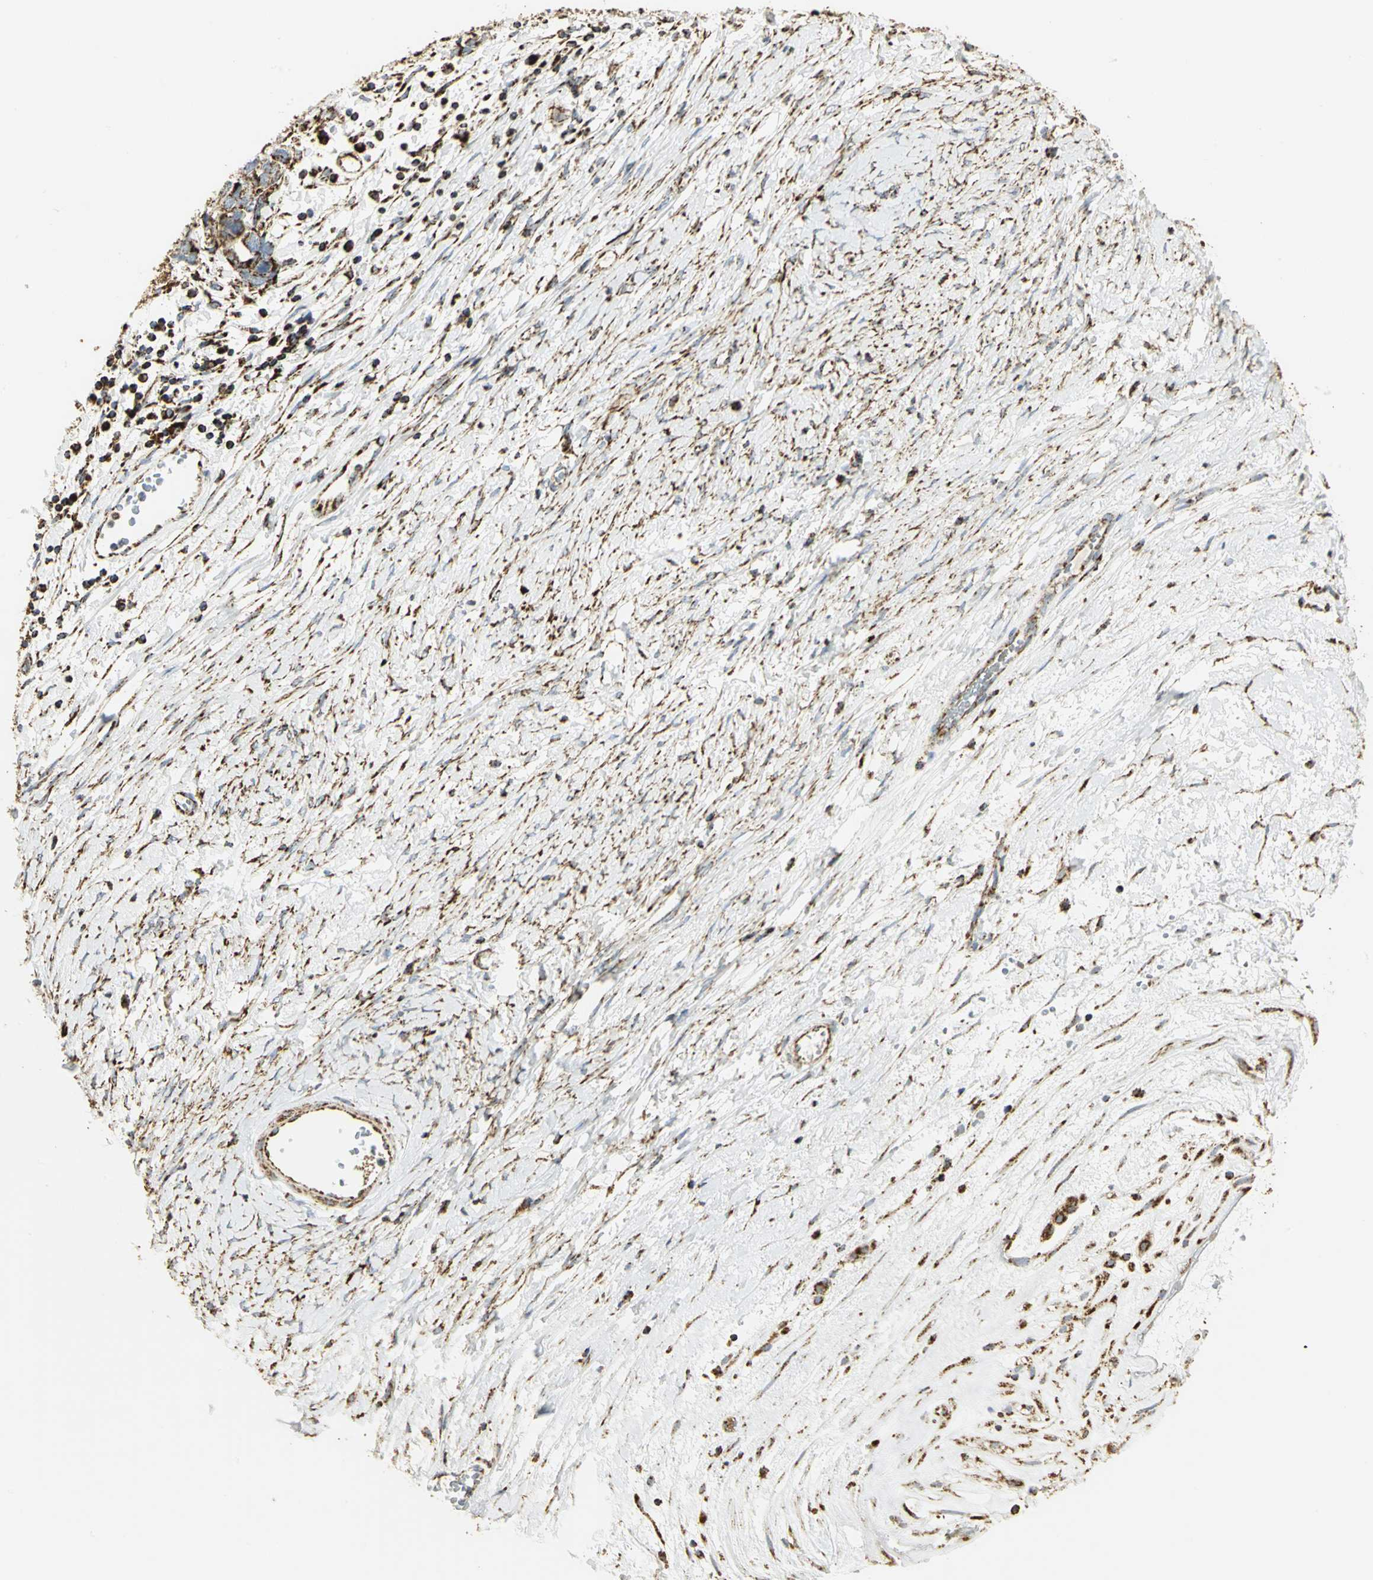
{"staining": {"intensity": "strong", "quantity": ">75%", "location": "cytoplasmic/membranous"}, "tissue": "ovarian cancer", "cell_type": "Tumor cells", "image_type": "cancer", "snomed": [{"axis": "morphology", "description": "Cystadenocarcinoma, serous, NOS"}, {"axis": "topography", "description": "Ovary"}], "caption": "Immunohistochemistry staining of ovarian cancer (serous cystadenocarcinoma), which displays high levels of strong cytoplasmic/membranous positivity in approximately >75% of tumor cells indicating strong cytoplasmic/membranous protein expression. The staining was performed using DAB (brown) for protein detection and nuclei were counterstained in hematoxylin (blue).", "gene": "VDAC1", "patient": {"sex": "female", "age": 54}}